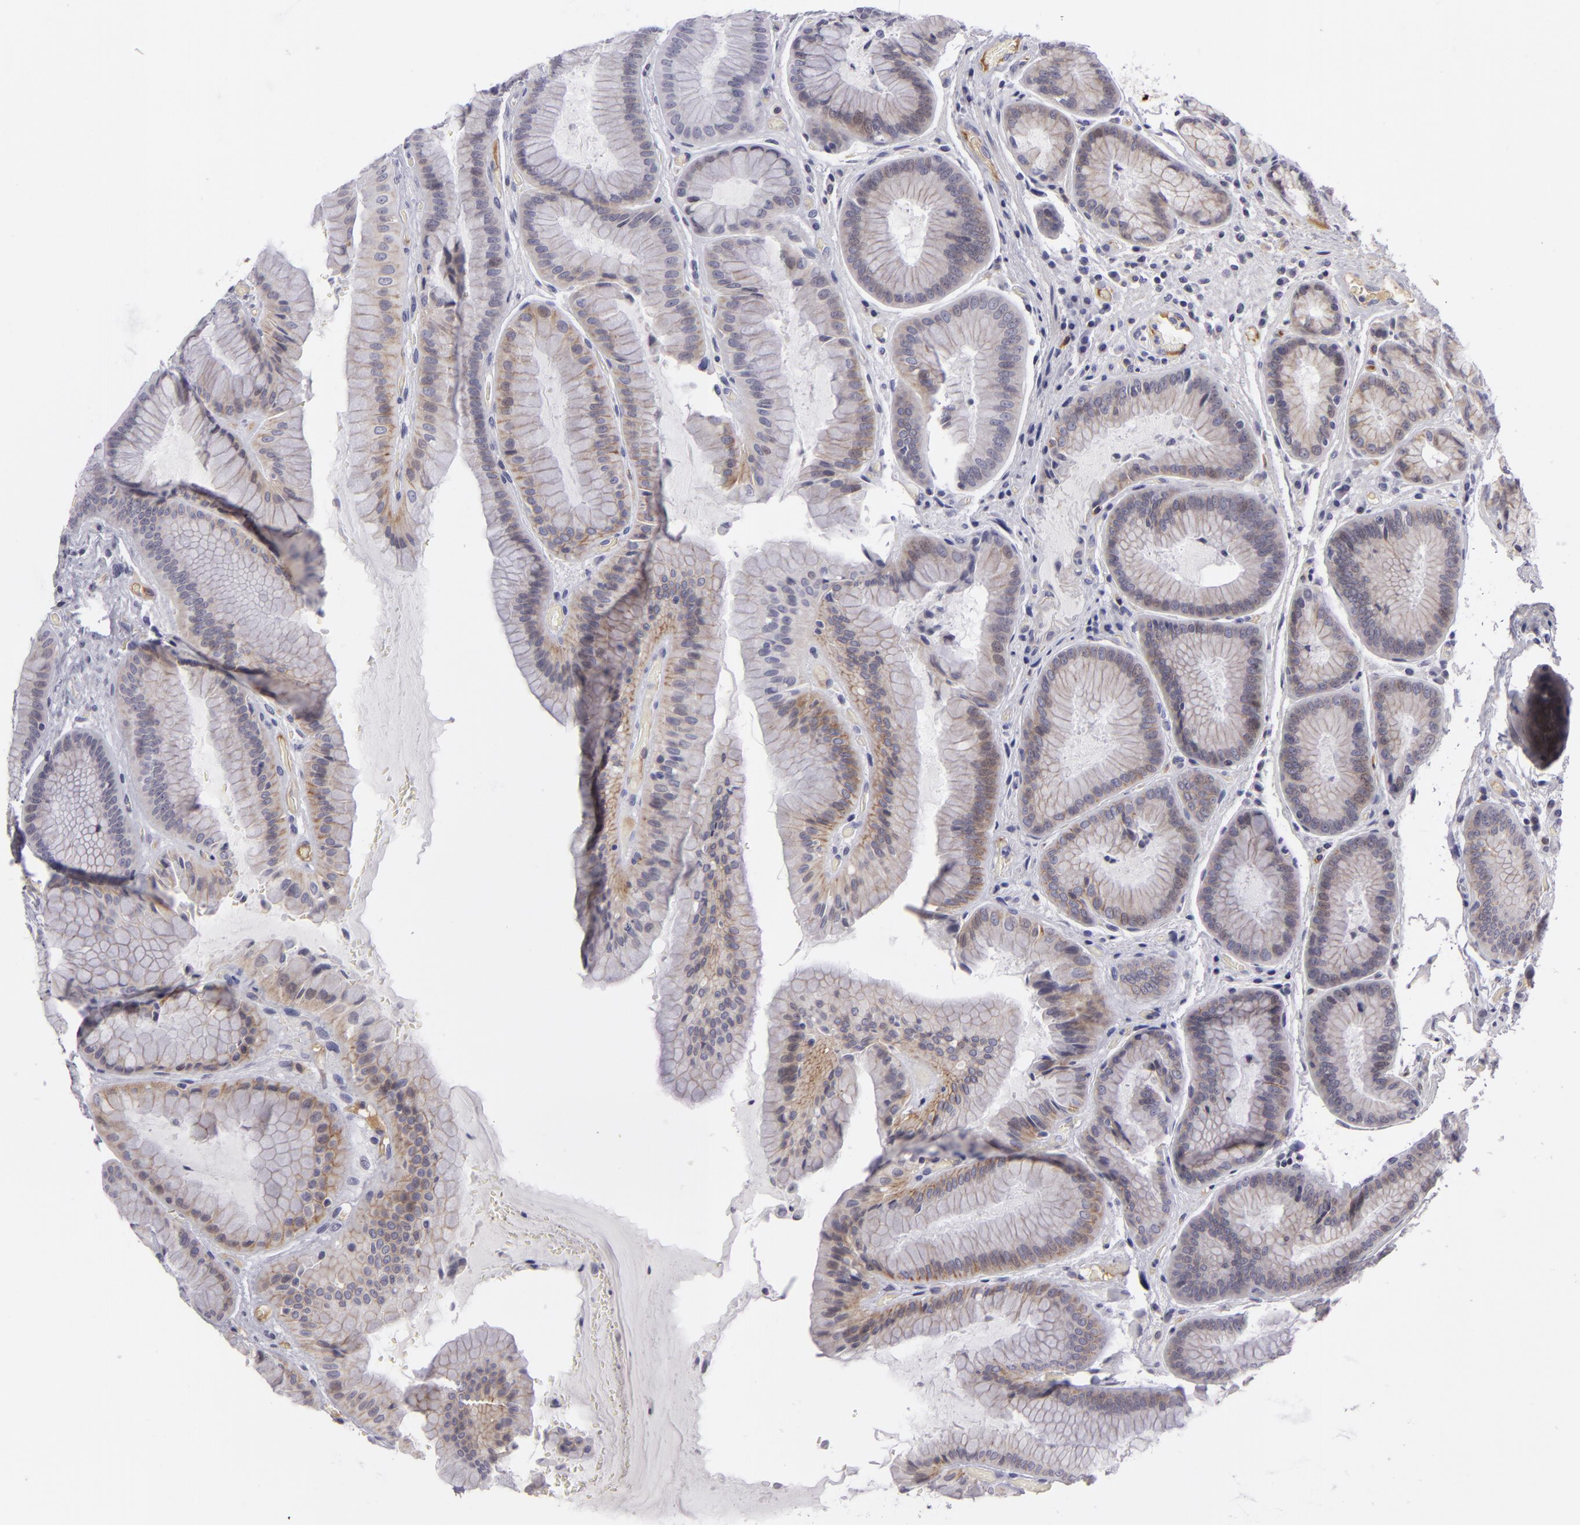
{"staining": {"intensity": "moderate", "quantity": "25%-75%", "location": "cytoplasmic/membranous"}, "tissue": "stomach", "cell_type": "Glandular cells", "image_type": "normal", "snomed": [{"axis": "morphology", "description": "Normal tissue, NOS"}, {"axis": "topography", "description": "Esophagus"}, {"axis": "topography", "description": "Stomach, upper"}], "caption": "A photomicrograph showing moderate cytoplasmic/membranous expression in about 25%-75% of glandular cells in normal stomach, as visualized by brown immunohistochemical staining.", "gene": "CTNNB1", "patient": {"sex": "male", "age": 47}}